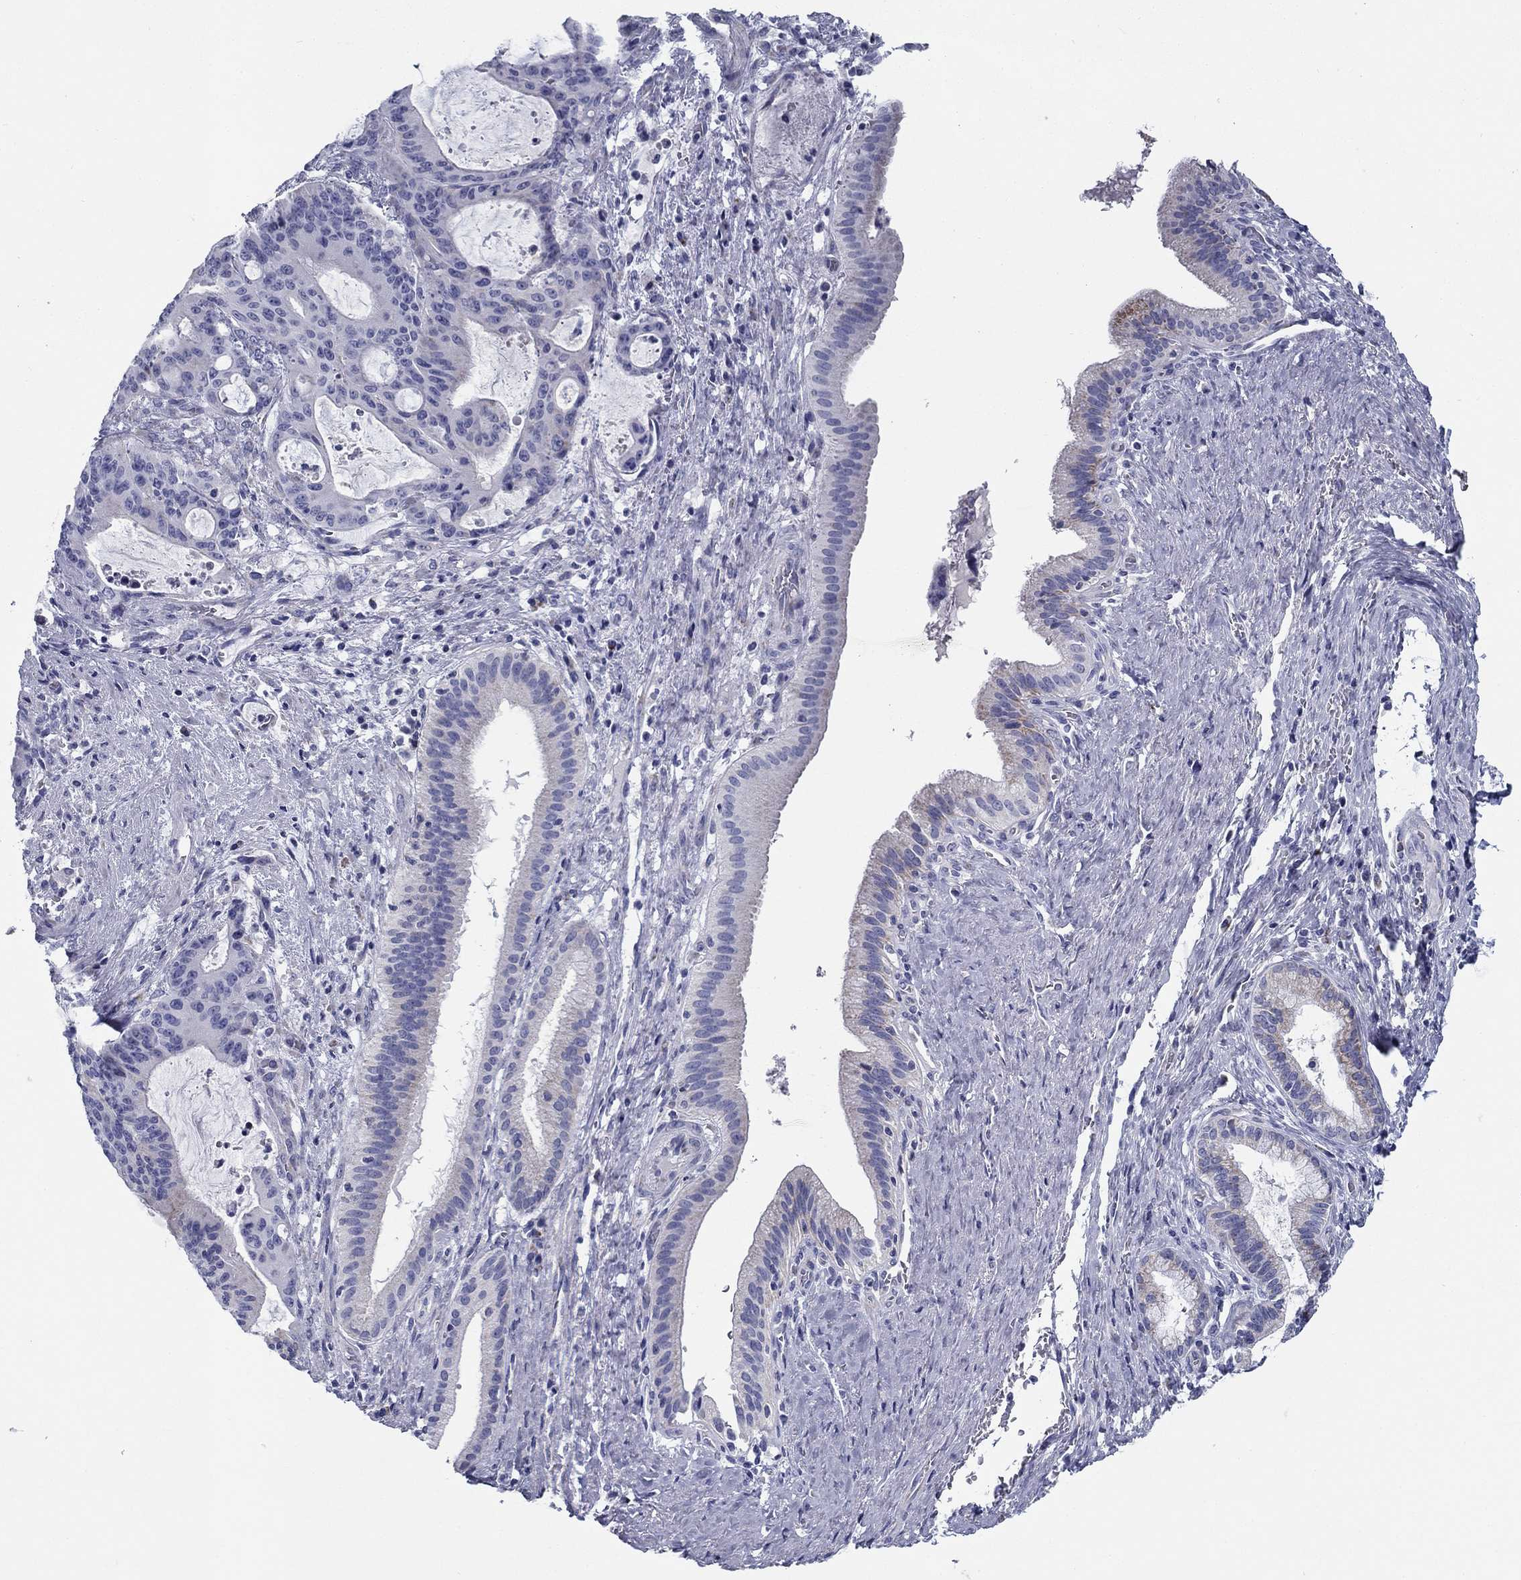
{"staining": {"intensity": "negative", "quantity": "none", "location": "none"}, "tissue": "liver cancer", "cell_type": "Tumor cells", "image_type": "cancer", "snomed": [{"axis": "morphology", "description": "Cholangiocarcinoma"}, {"axis": "topography", "description": "Liver"}], "caption": "Photomicrograph shows no protein staining in tumor cells of liver cancer tissue. Brightfield microscopy of immunohistochemistry stained with DAB (3,3'-diaminobenzidine) (brown) and hematoxylin (blue), captured at high magnification.", "gene": "ZP2", "patient": {"sex": "female", "age": 73}}